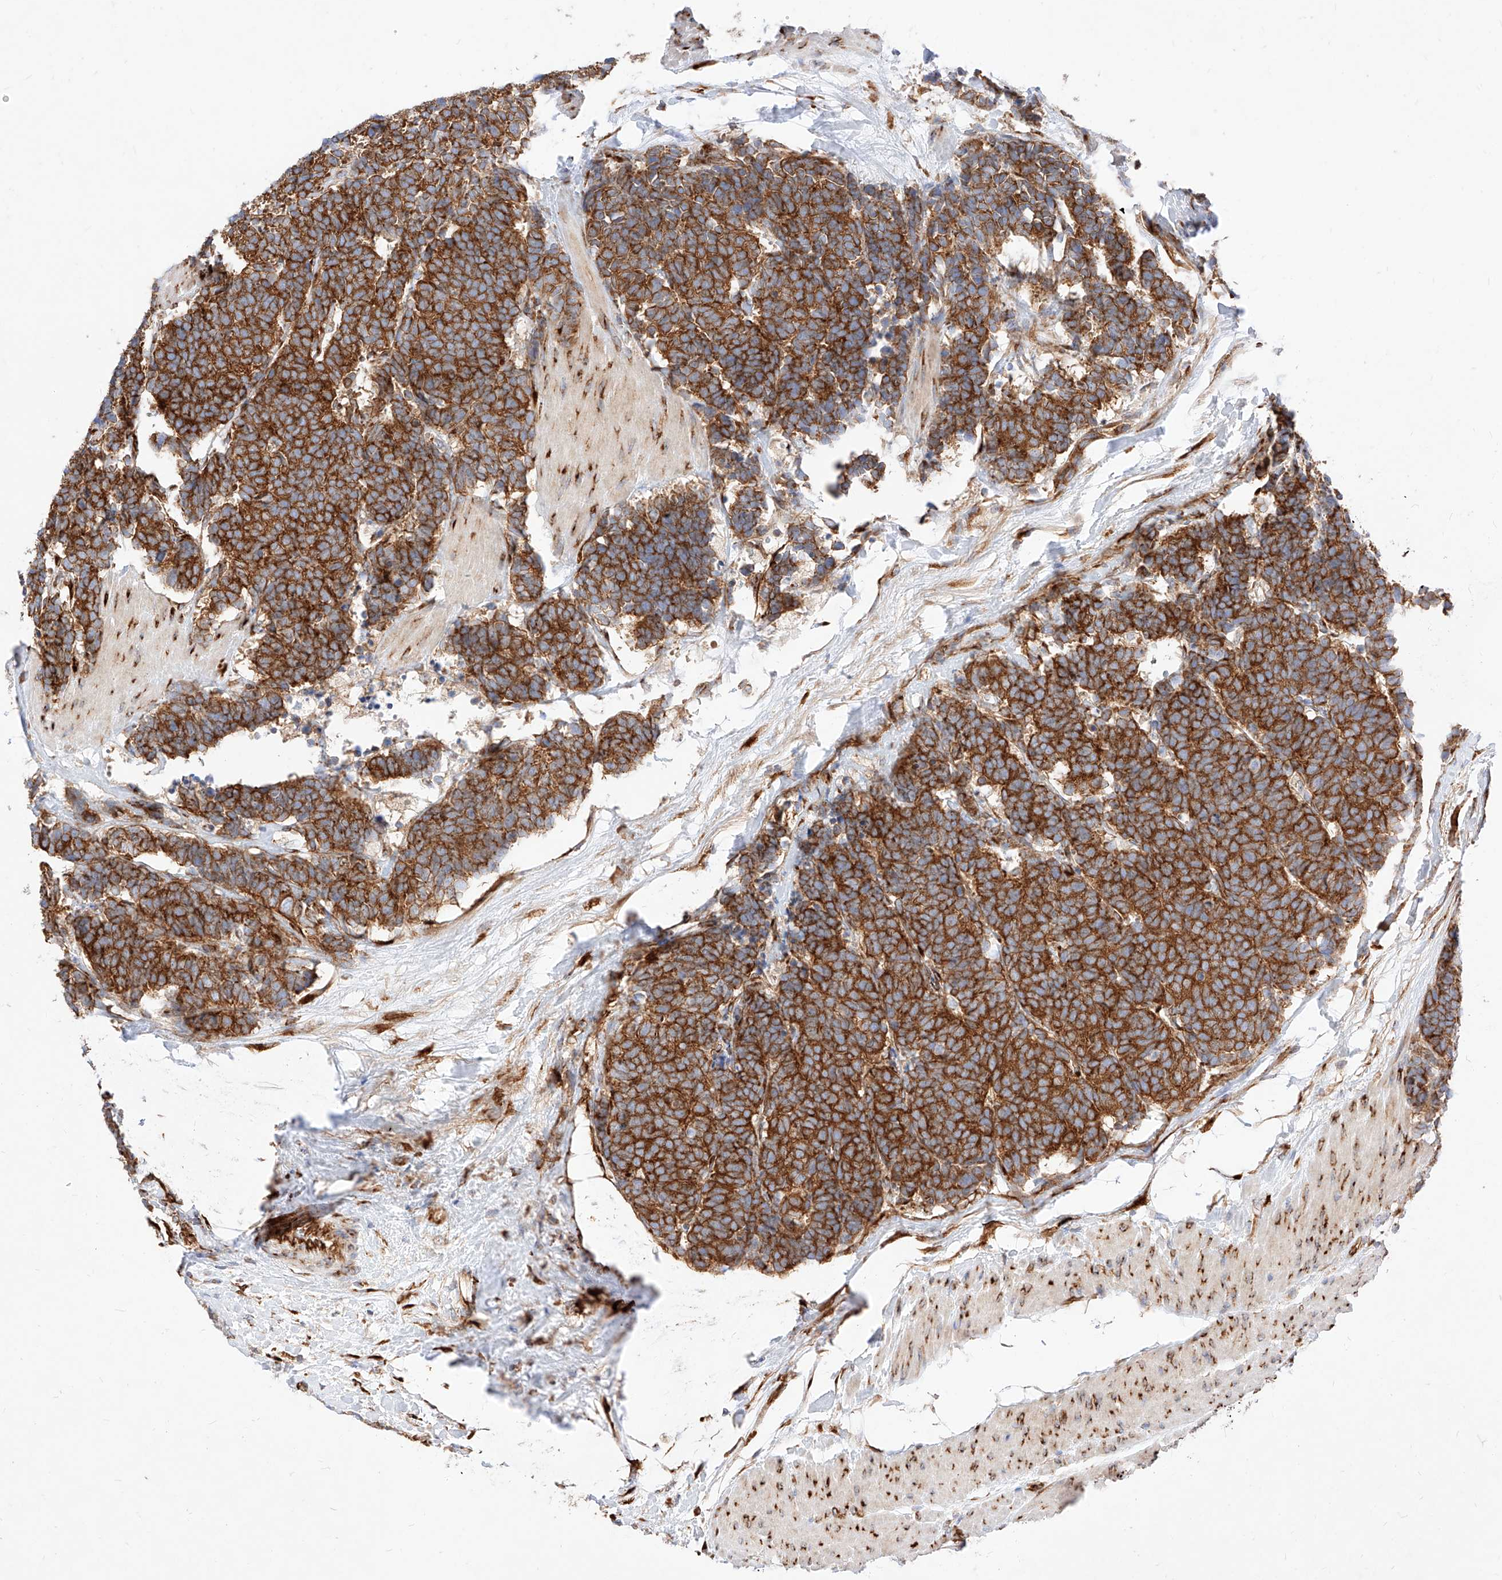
{"staining": {"intensity": "strong", "quantity": ">75%", "location": "cytoplasmic/membranous"}, "tissue": "carcinoid", "cell_type": "Tumor cells", "image_type": "cancer", "snomed": [{"axis": "morphology", "description": "Carcinoma, NOS"}, {"axis": "morphology", "description": "Carcinoid, malignant, NOS"}, {"axis": "topography", "description": "Urinary bladder"}], "caption": "Carcinoid stained with DAB IHC demonstrates high levels of strong cytoplasmic/membranous positivity in approximately >75% of tumor cells. The protein is stained brown, and the nuclei are stained in blue (DAB IHC with brightfield microscopy, high magnification).", "gene": "CSGALNACT2", "patient": {"sex": "male", "age": 57}}